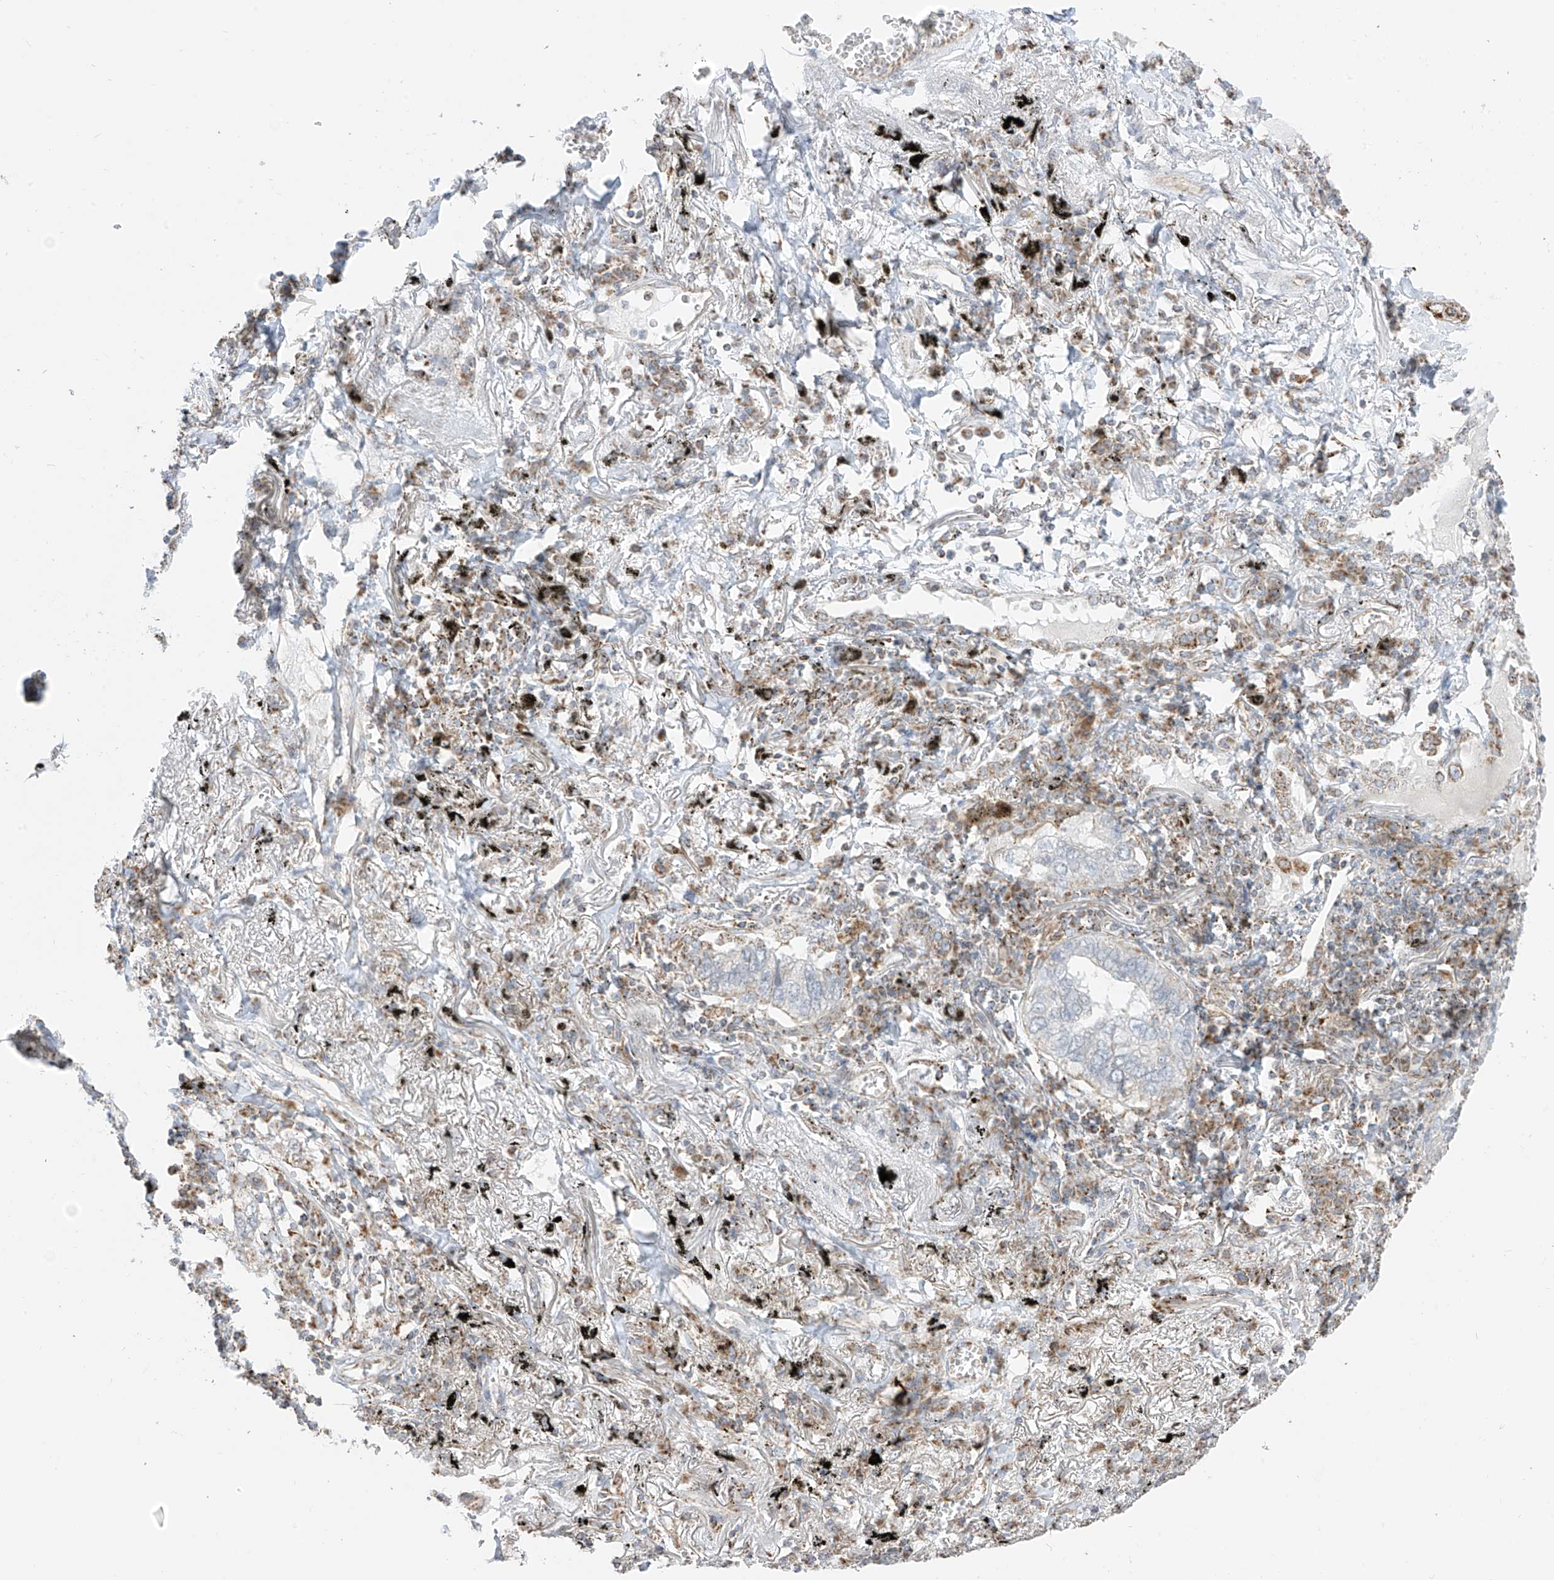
{"staining": {"intensity": "moderate", "quantity": "<25%", "location": "cytoplasmic/membranous"}, "tissue": "lung cancer", "cell_type": "Tumor cells", "image_type": "cancer", "snomed": [{"axis": "morphology", "description": "Adenocarcinoma, NOS"}, {"axis": "topography", "description": "Lung"}], "caption": "Immunohistochemistry (DAB (3,3'-diaminobenzidine)) staining of lung cancer (adenocarcinoma) demonstrates moderate cytoplasmic/membranous protein positivity in about <25% of tumor cells.", "gene": "ETHE1", "patient": {"sex": "male", "age": 65}}